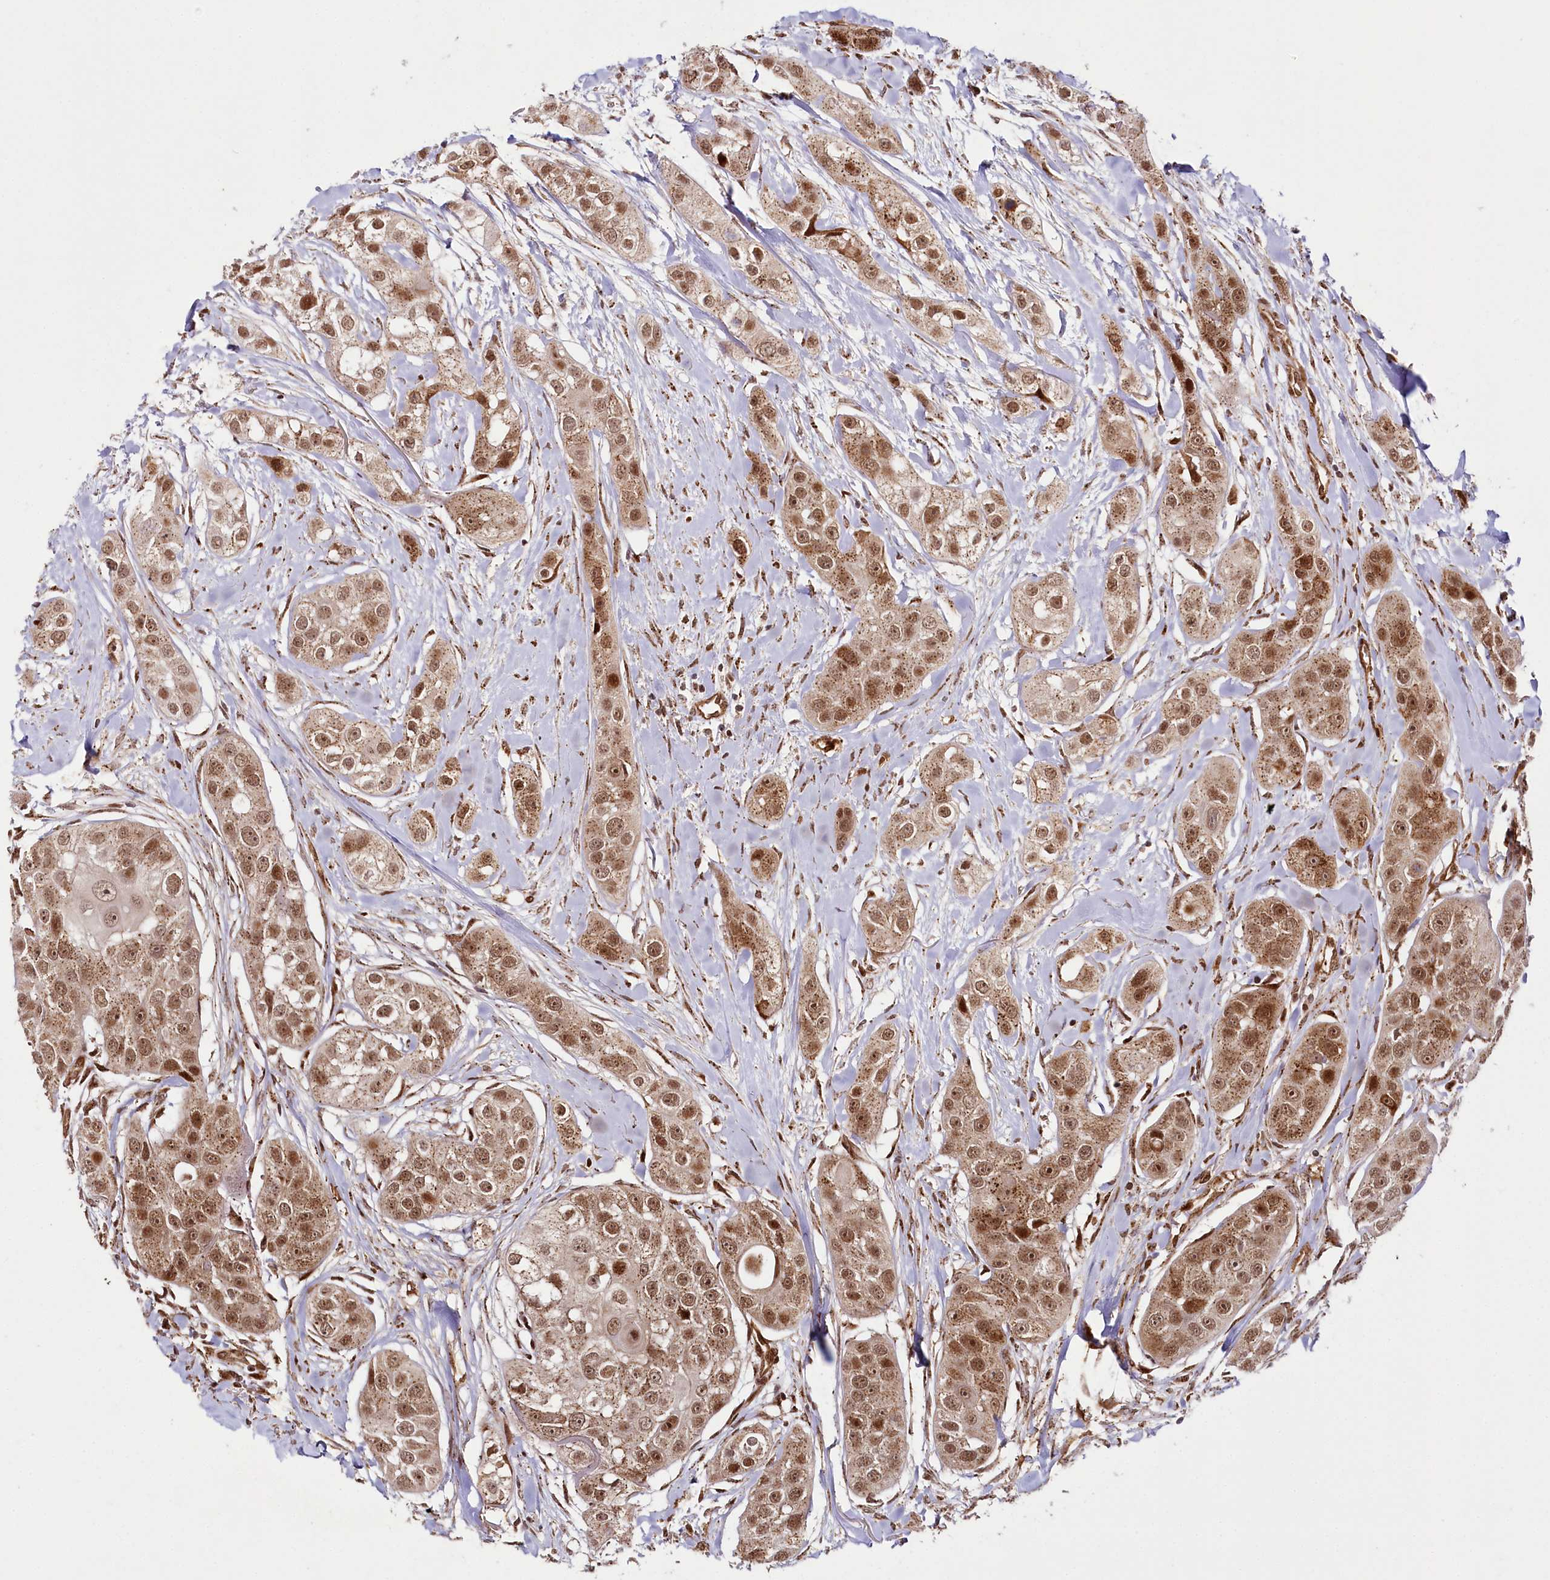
{"staining": {"intensity": "moderate", "quantity": ">75%", "location": "cytoplasmic/membranous,nuclear"}, "tissue": "head and neck cancer", "cell_type": "Tumor cells", "image_type": "cancer", "snomed": [{"axis": "morphology", "description": "Normal tissue, NOS"}, {"axis": "morphology", "description": "Squamous cell carcinoma, NOS"}, {"axis": "topography", "description": "Skeletal muscle"}, {"axis": "topography", "description": "Head-Neck"}], "caption": "Protein staining of head and neck squamous cell carcinoma tissue reveals moderate cytoplasmic/membranous and nuclear positivity in about >75% of tumor cells. (IHC, brightfield microscopy, high magnification).", "gene": "COPG1", "patient": {"sex": "male", "age": 51}}